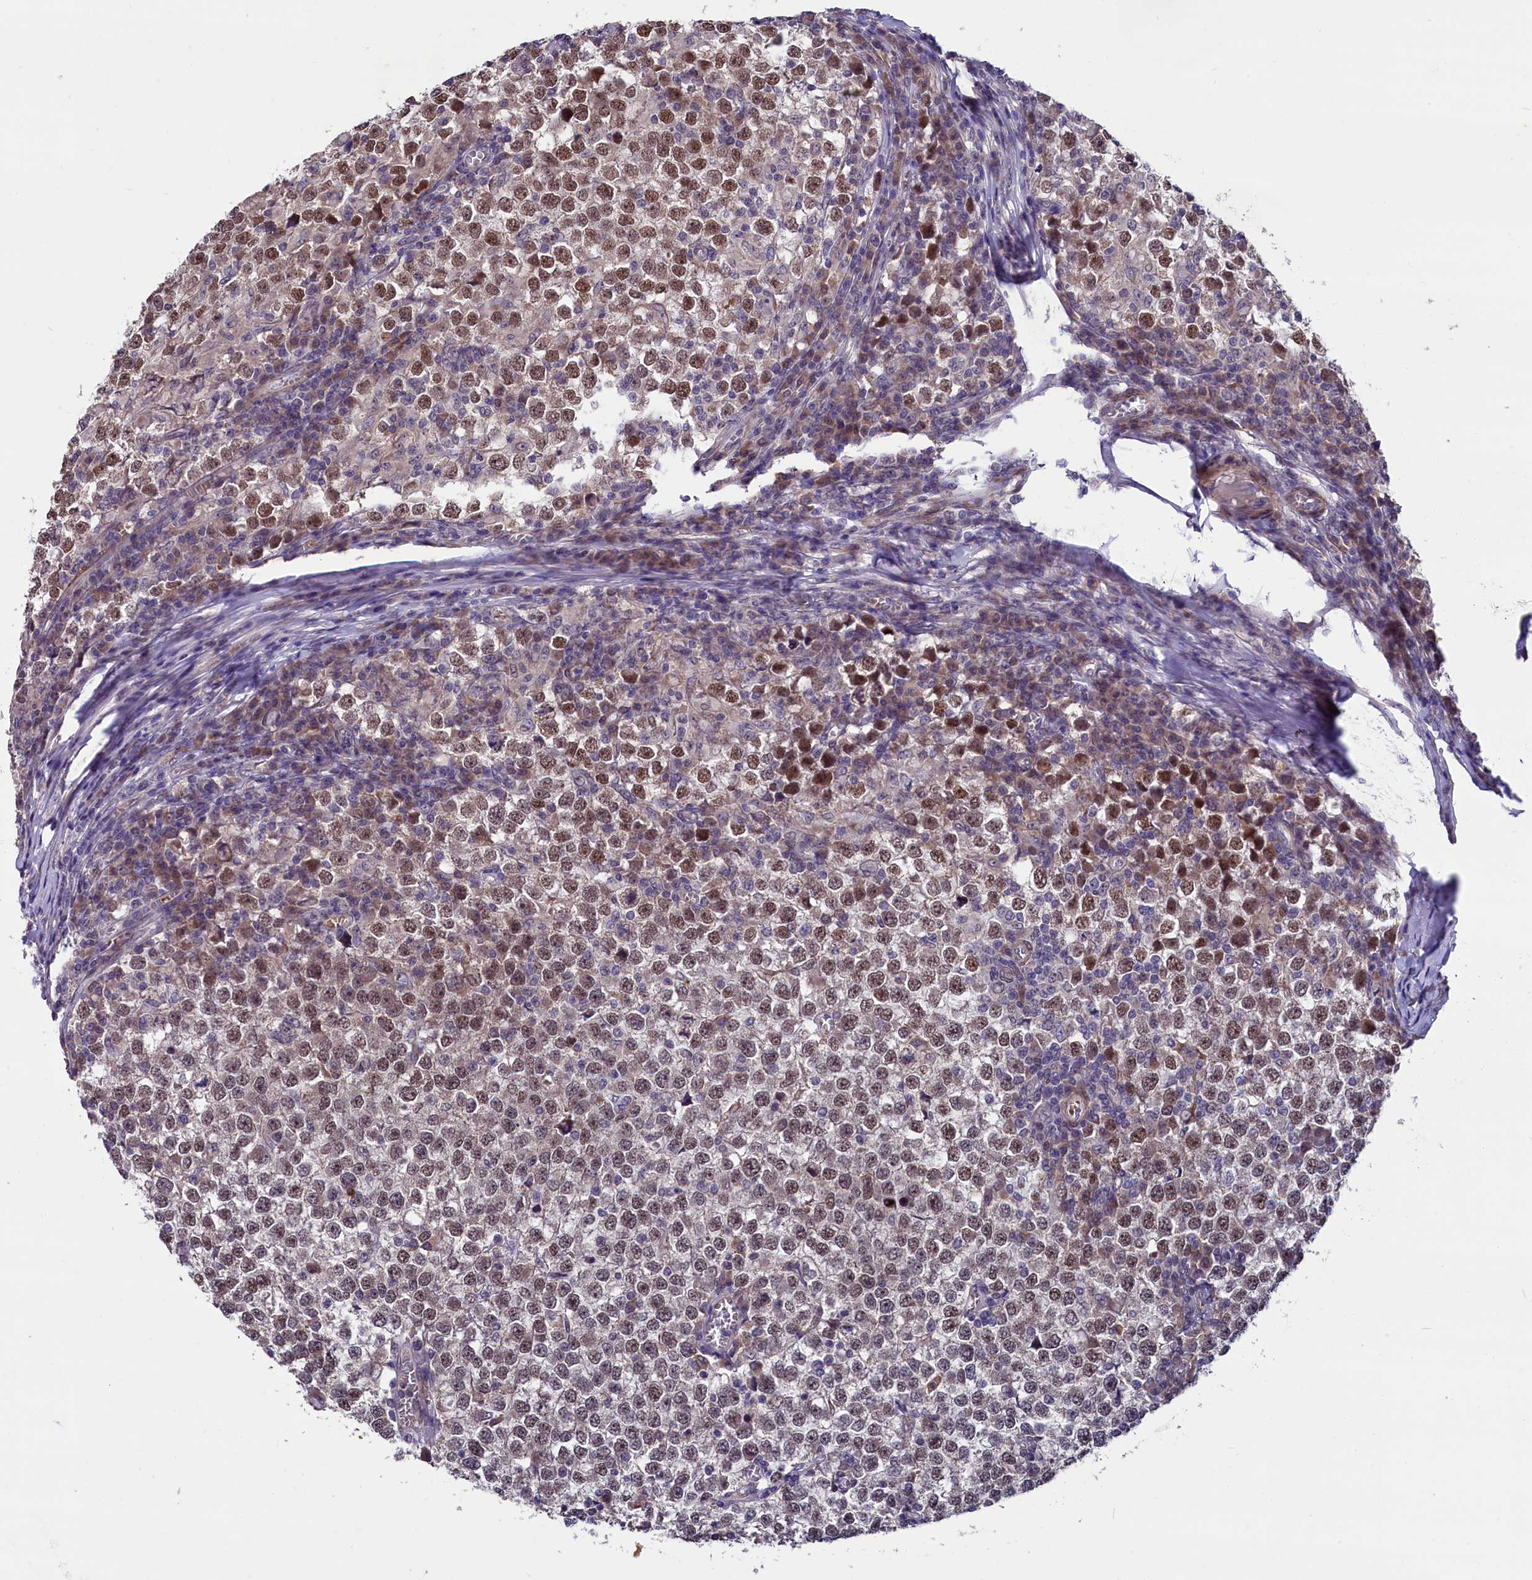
{"staining": {"intensity": "moderate", "quantity": ">75%", "location": "nuclear"}, "tissue": "testis cancer", "cell_type": "Tumor cells", "image_type": "cancer", "snomed": [{"axis": "morphology", "description": "Seminoma, NOS"}, {"axis": "topography", "description": "Testis"}], "caption": "A brown stain labels moderate nuclear expression of a protein in testis cancer (seminoma) tumor cells.", "gene": "SLC39A6", "patient": {"sex": "male", "age": 65}}